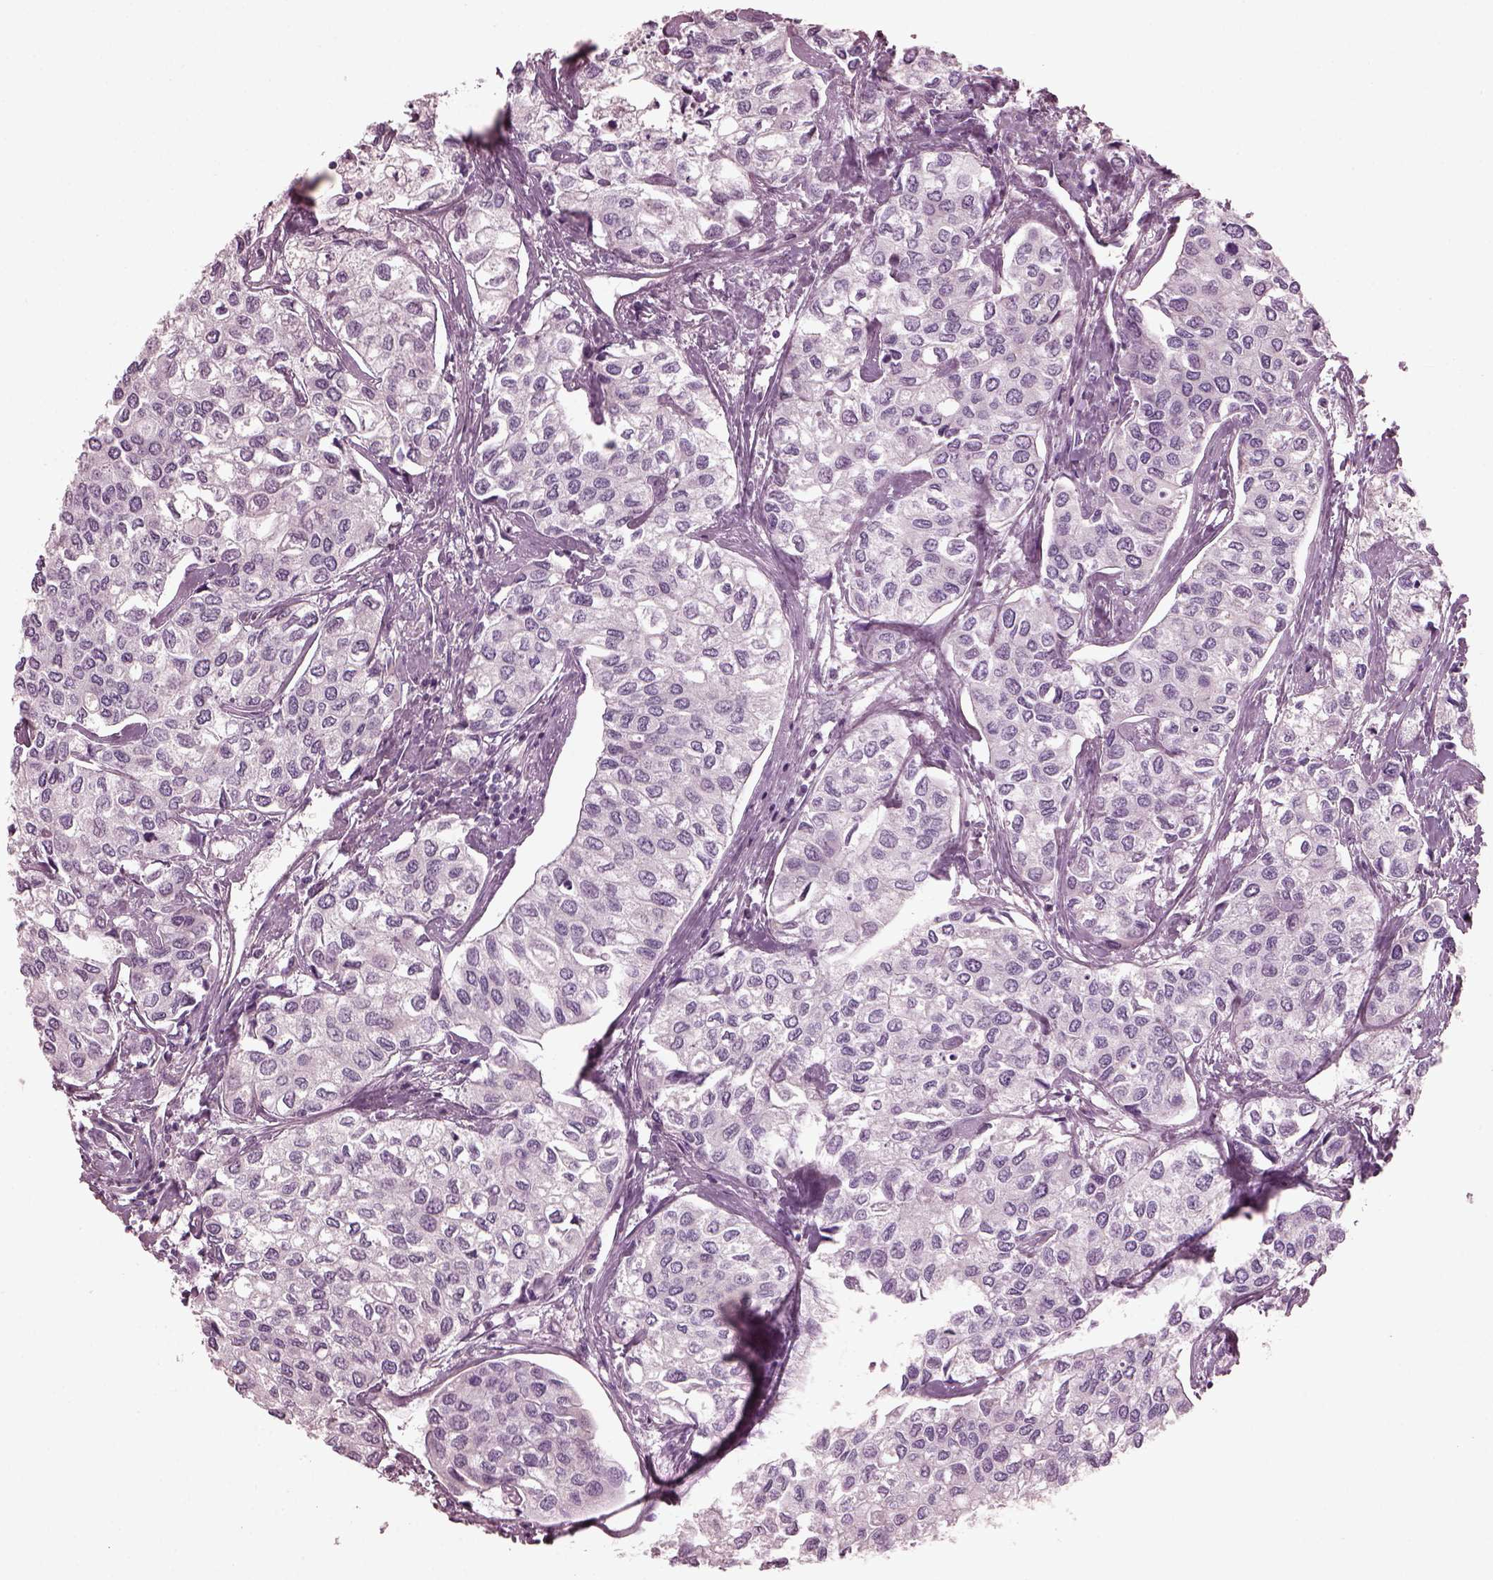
{"staining": {"intensity": "negative", "quantity": "none", "location": "none"}, "tissue": "urothelial cancer", "cell_type": "Tumor cells", "image_type": "cancer", "snomed": [{"axis": "morphology", "description": "Urothelial carcinoma, High grade"}, {"axis": "topography", "description": "Urinary bladder"}], "caption": "Human high-grade urothelial carcinoma stained for a protein using IHC shows no staining in tumor cells.", "gene": "ODAD1", "patient": {"sex": "male", "age": 73}}